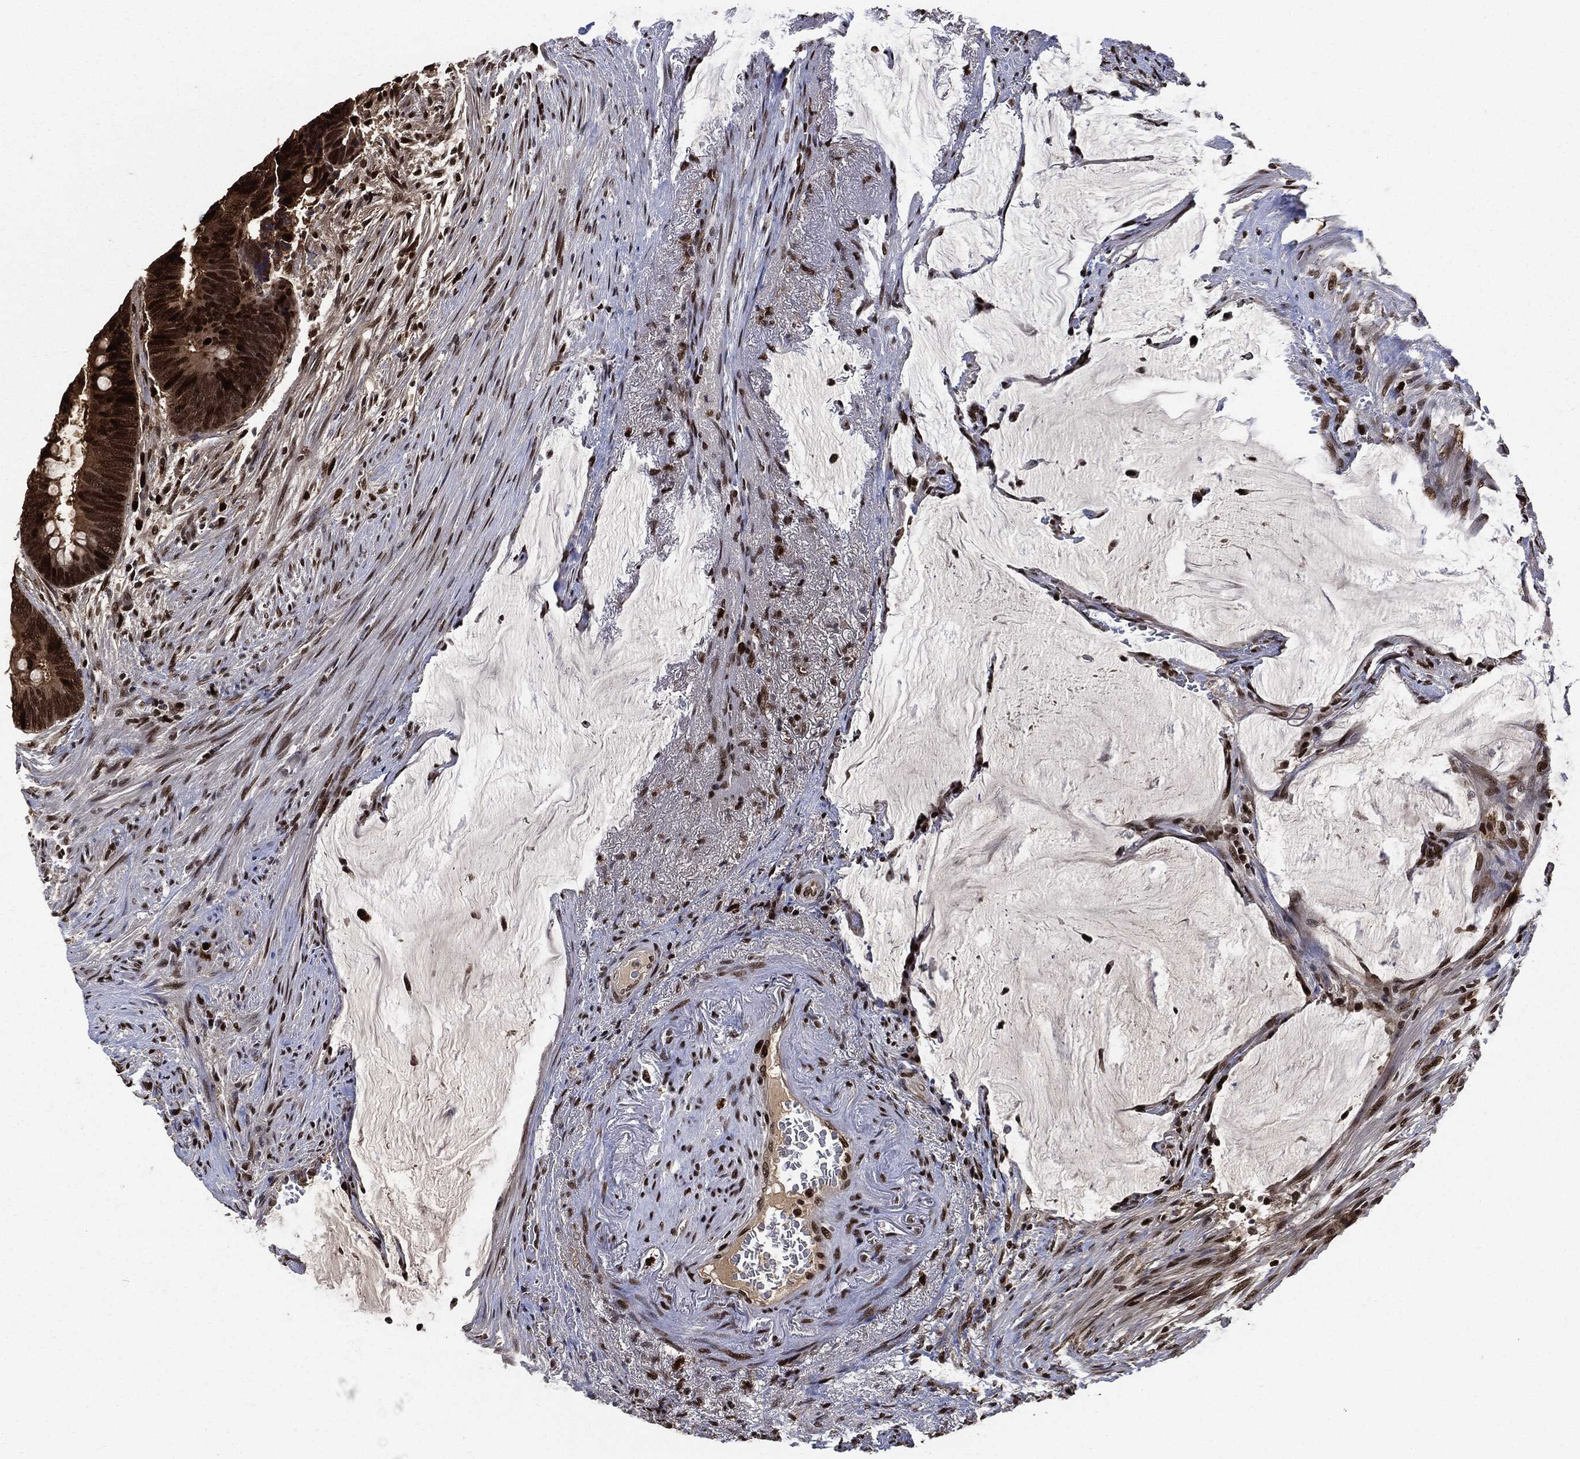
{"staining": {"intensity": "strong", "quantity": ">75%", "location": "nuclear"}, "tissue": "colorectal cancer", "cell_type": "Tumor cells", "image_type": "cancer", "snomed": [{"axis": "morphology", "description": "Normal tissue, NOS"}, {"axis": "morphology", "description": "Adenocarcinoma, NOS"}, {"axis": "topography", "description": "Rectum"}], "caption": "An immunohistochemistry histopathology image of neoplastic tissue is shown. Protein staining in brown shows strong nuclear positivity in colorectal cancer (adenocarcinoma) within tumor cells. The protein of interest is stained brown, and the nuclei are stained in blue (DAB (3,3'-diaminobenzidine) IHC with brightfield microscopy, high magnification).", "gene": "PCNA", "patient": {"sex": "male", "age": 92}}